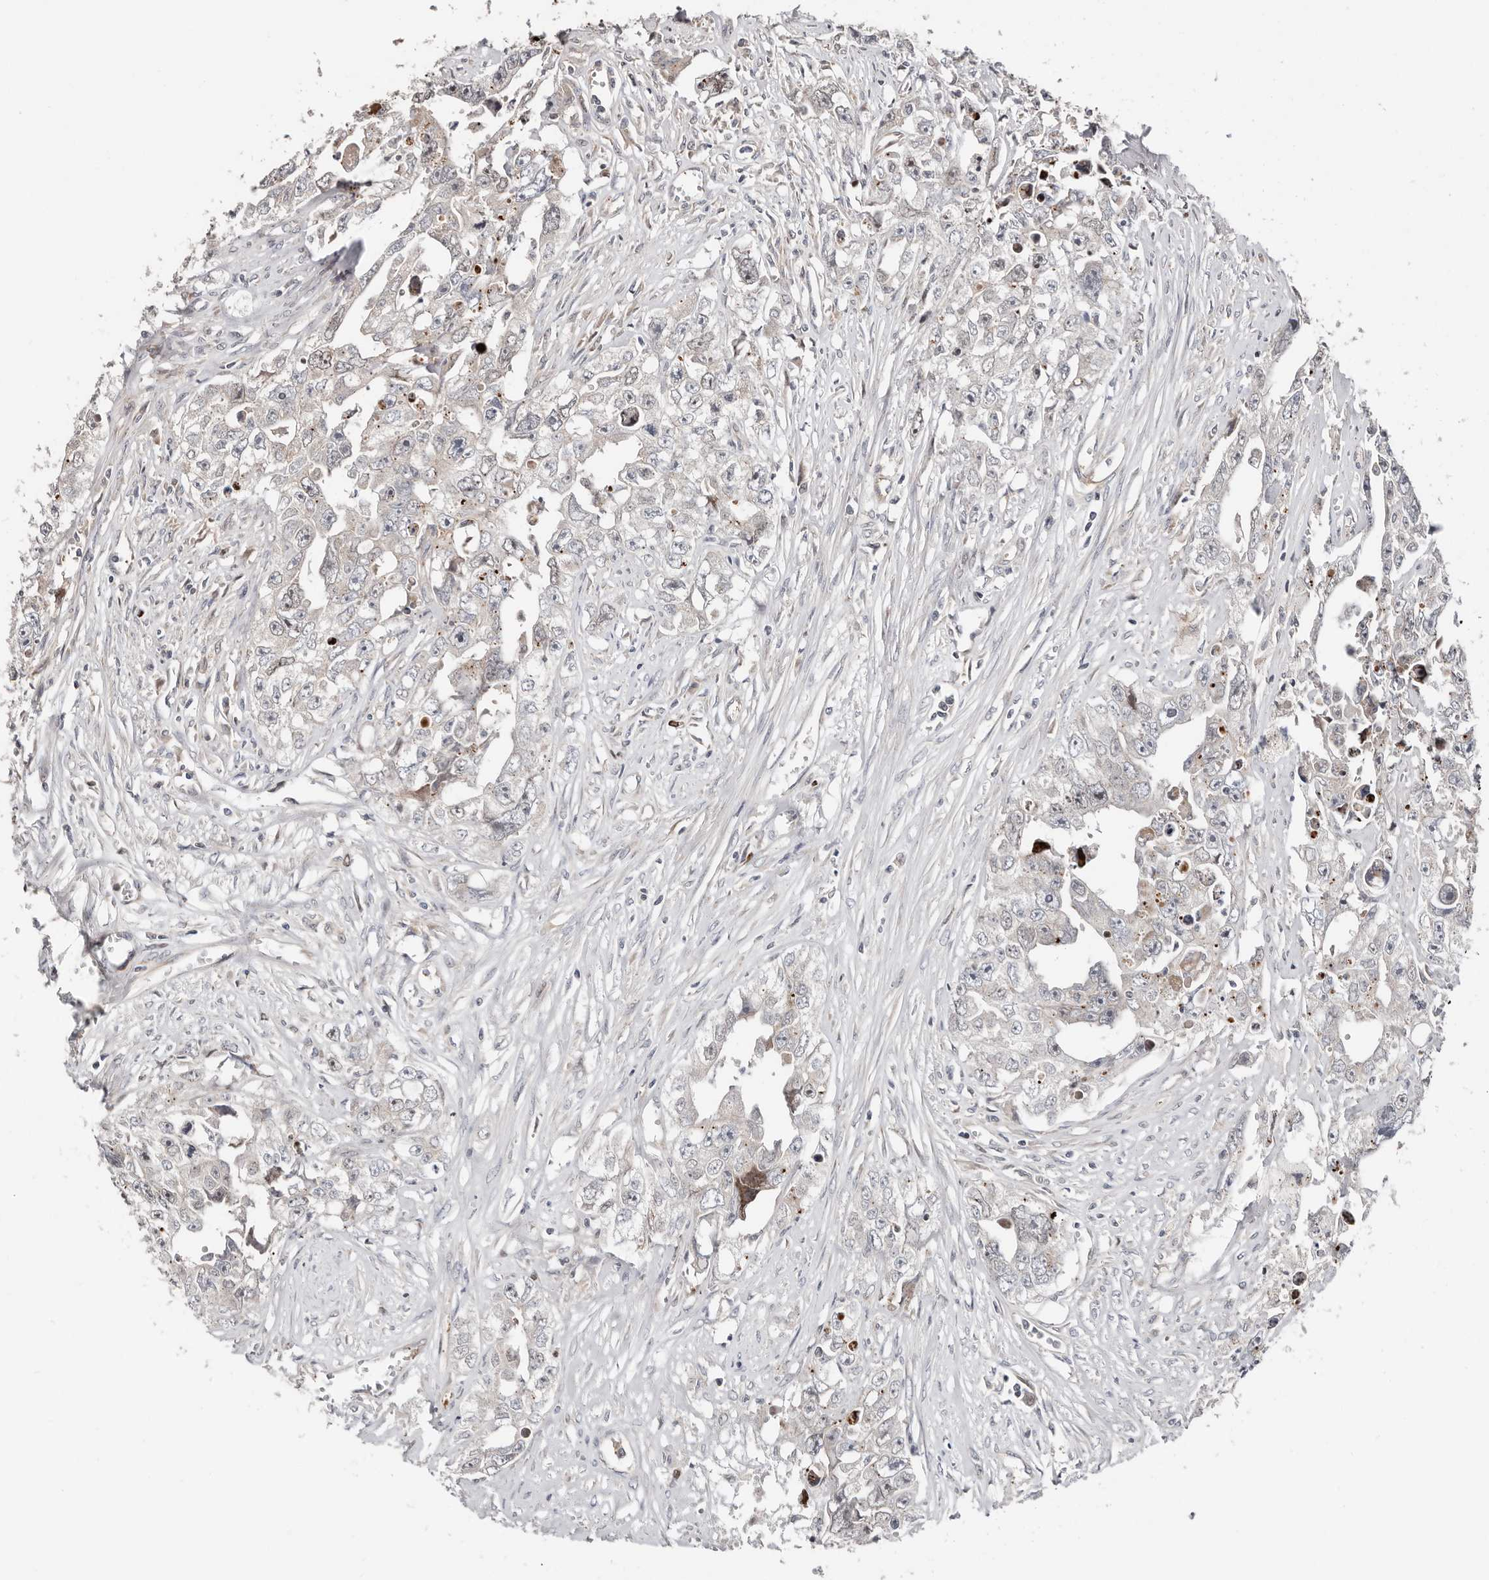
{"staining": {"intensity": "negative", "quantity": "none", "location": "none"}, "tissue": "testis cancer", "cell_type": "Tumor cells", "image_type": "cancer", "snomed": [{"axis": "morphology", "description": "Seminoma, NOS"}, {"axis": "morphology", "description": "Carcinoma, Embryonal, NOS"}, {"axis": "topography", "description": "Testis"}], "caption": "Tumor cells show no significant staining in embryonal carcinoma (testis).", "gene": "SMYD4", "patient": {"sex": "male", "age": 43}}